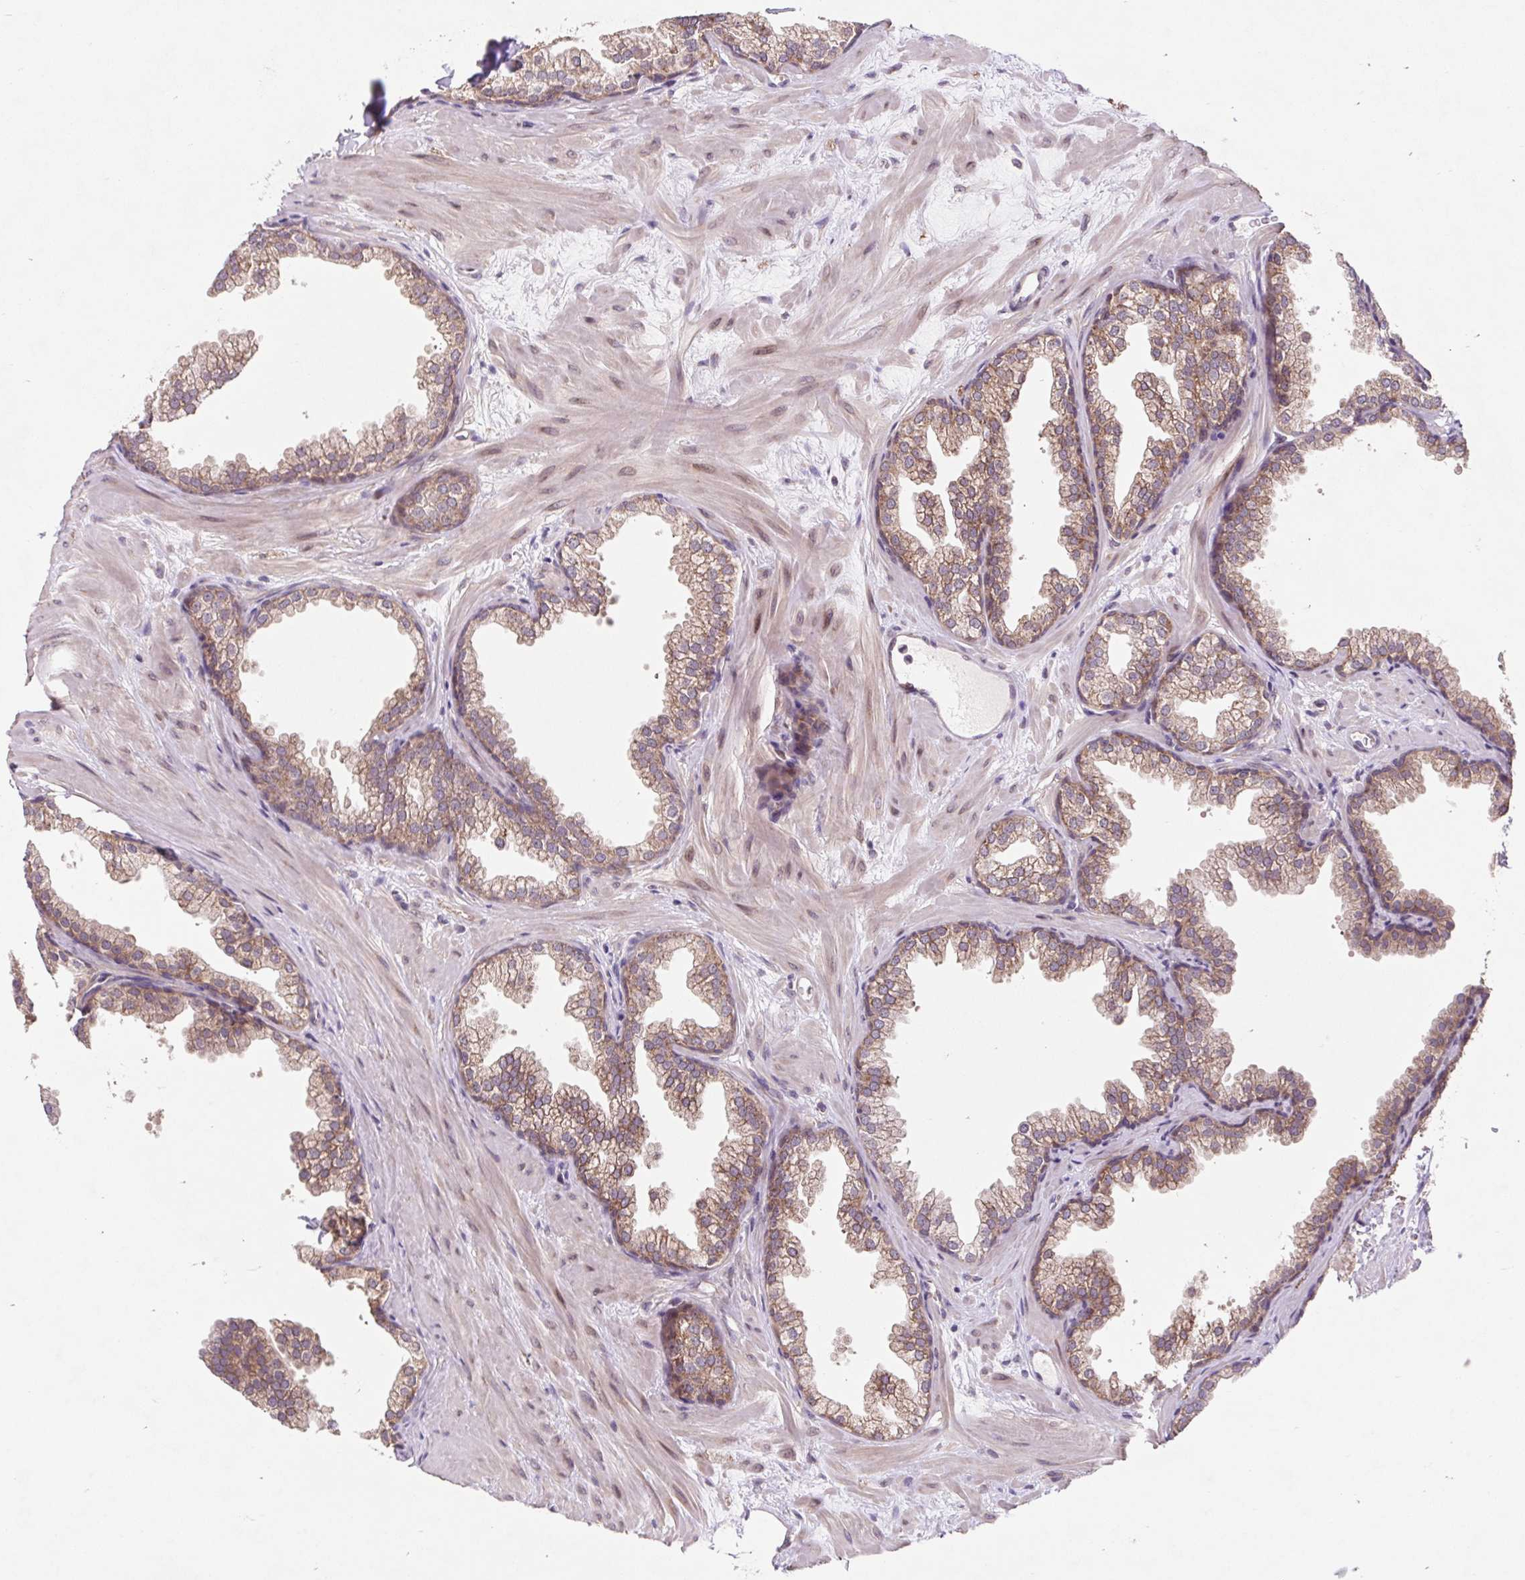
{"staining": {"intensity": "moderate", "quantity": ">75%", "location": "cytoplasmic/membranous"}, "tissue": "prostate", "cell_type": "Glandular cells", "image_type": "normal", "snomed": [{"axis": "morphology", "description": "Normal tissue, NOS"}, {"axis": "topography", "description": "Prostate"}], "caption": "Prostate stained for a protein (brown) reveals moderate cytoplasmic/membranous positive expression in approximately >75% of glandular cells.", "gene": "HFE", "patient": {"sex": "male", "age": 37}}